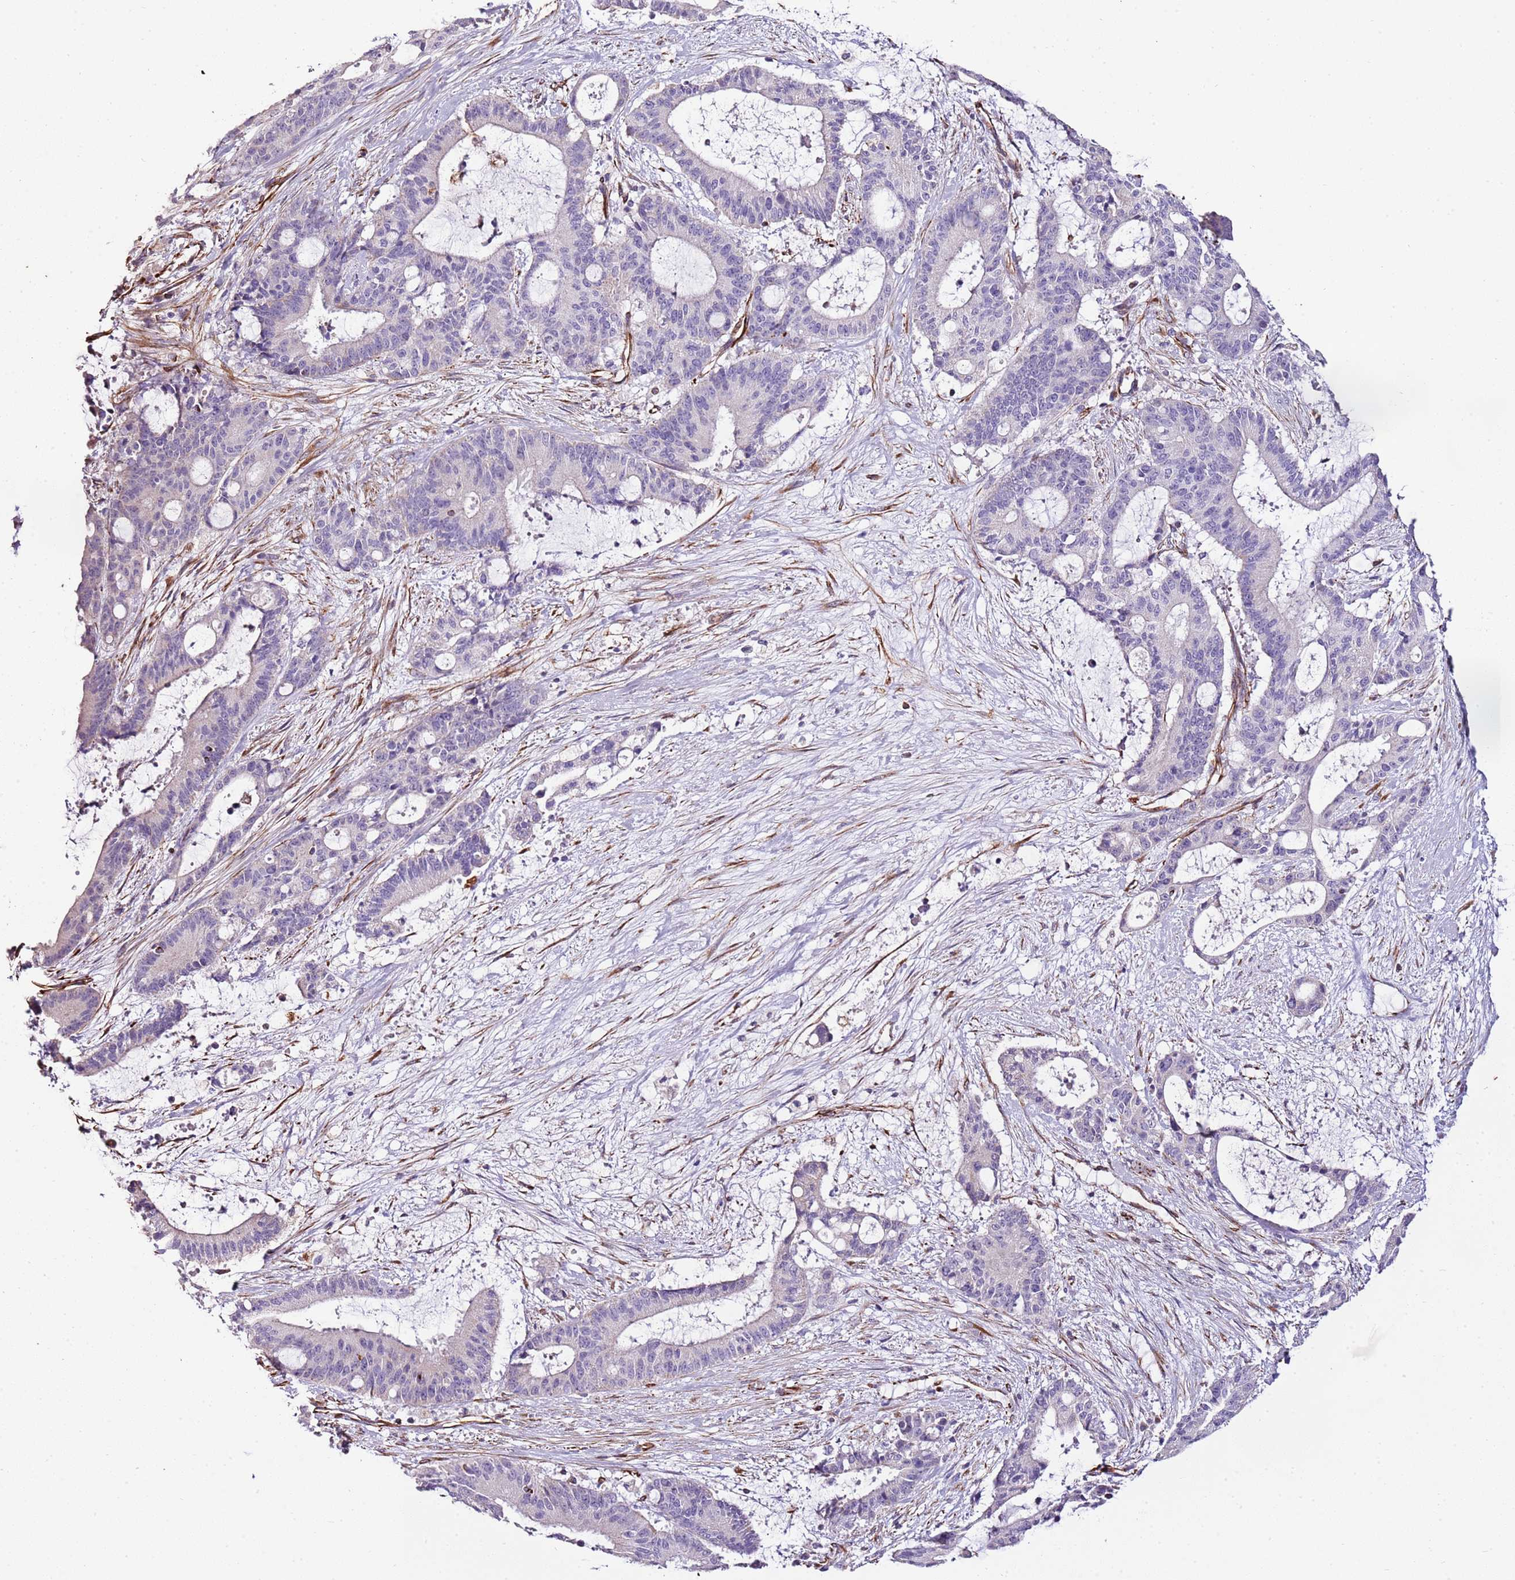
{"staining": {"intensity": "negative", "quantity": "none", "location": "none"}, "tissue": "liver cancer", "cell_type": "Tumor cells", "image_type": "cancer", "snomed": [{"axis": "morphology", "description": "Normal tissue, NOS"}, {"axis": "morphology", "description": "Cholangiocarcinoma"}, {"axis": "topography", "description": "Liver"}, {"axis": "topography", "description": "Peripheral nerve tissue"}], "caption": "Image shows no significant protein expression in tumor cells of cholangiocarcinoma (liver).", "gene": "ZNF786", "patient": {"sex": "female", "age": 73}}